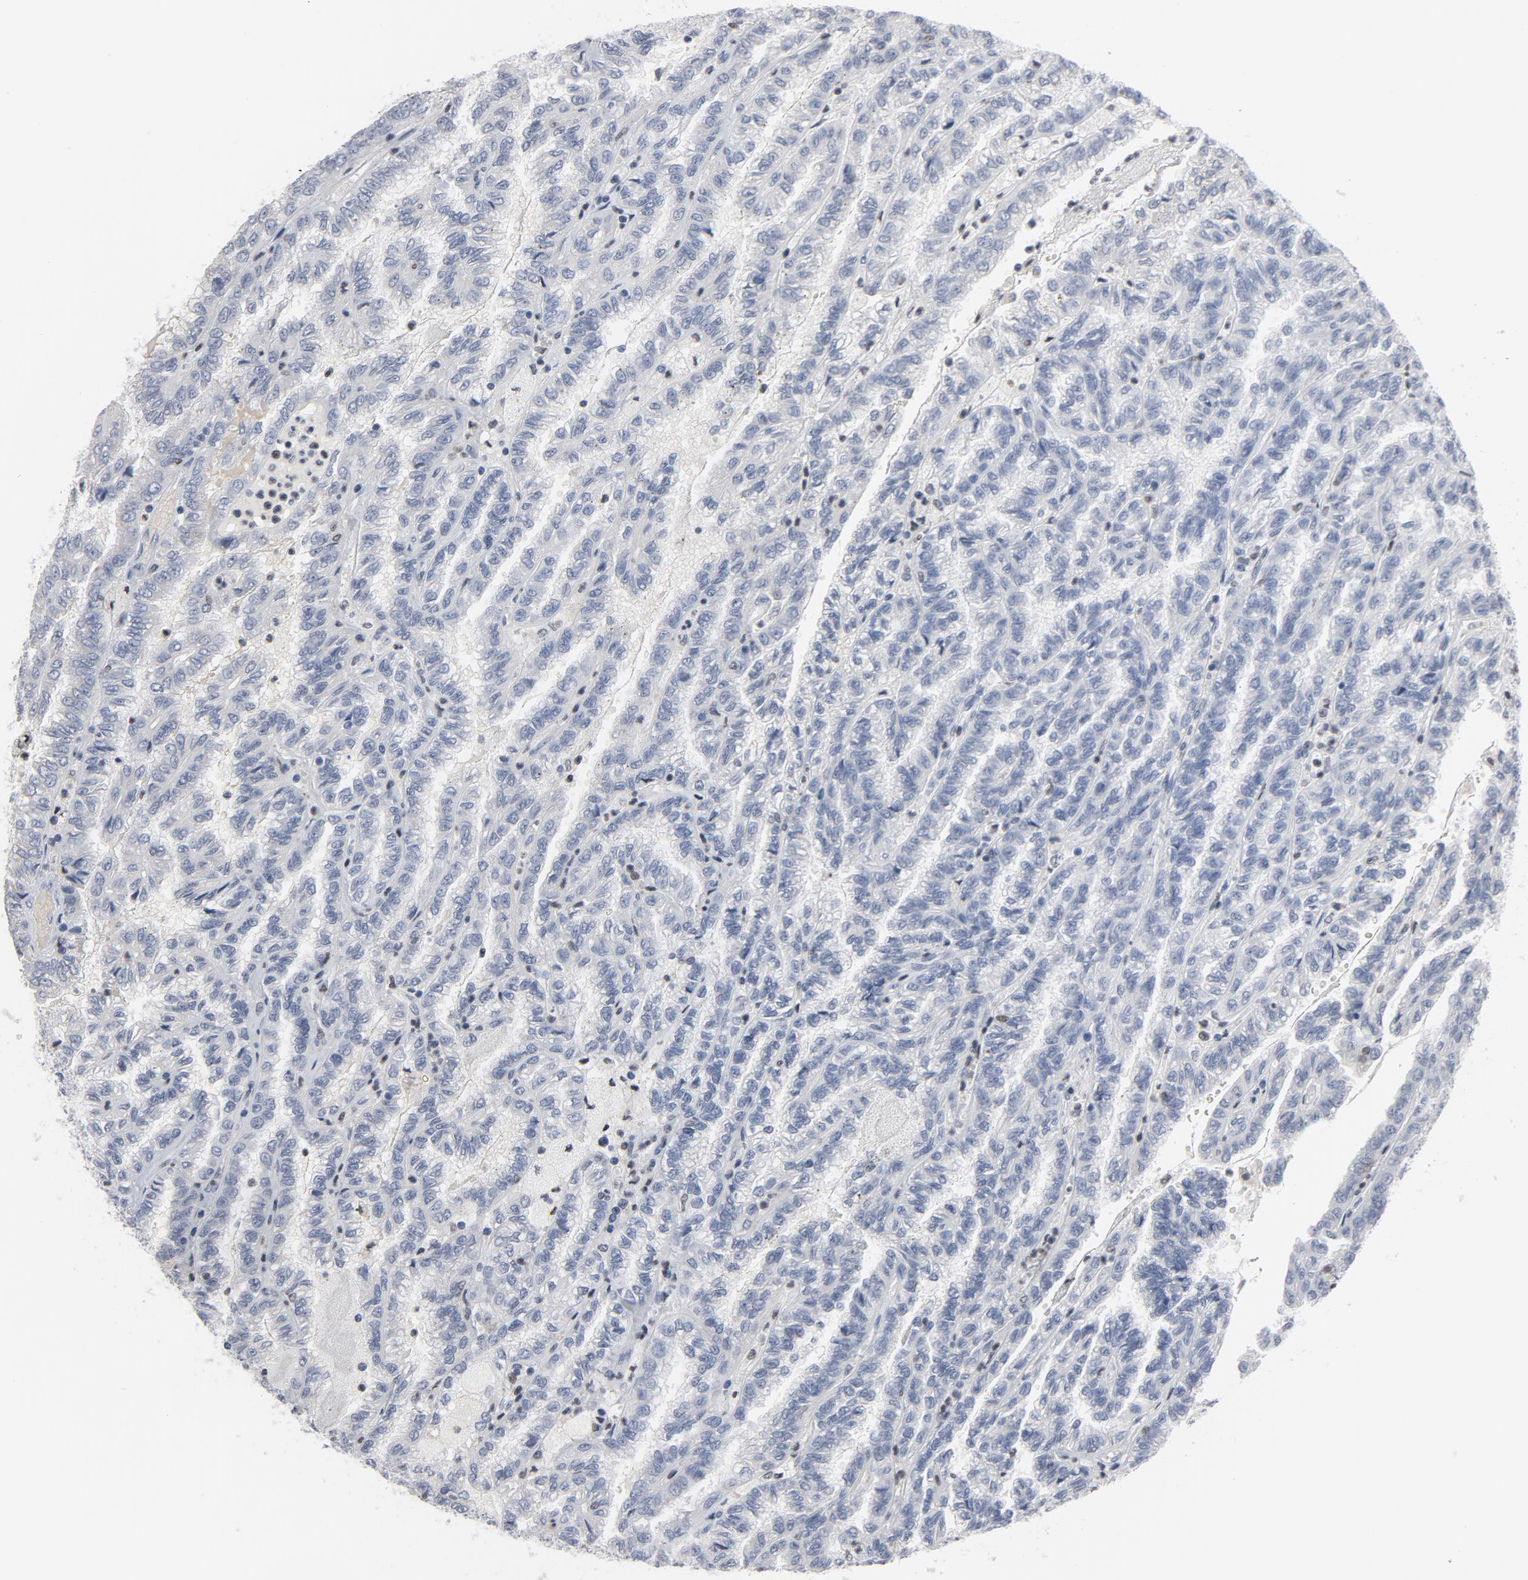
{"staining": {"intensity": "negative", "quantity": "none", "location": "none"}, "tissue": "renal cancer", "cell_type": "Tumor cells", "image_type": "cancer", "snomed": [{"axis": "morphology", "description": "Inflammation, NOS"}, {"axis": "morphology", "description": "Adenocarcinoma, NOS"}, {"axis": "topography", "description": "Kidney"}], "caption": "A micrograph of human renal cancer (adenocarcinoma) is negative for staining in tumor cells.", "gene": "SPI1", "patient": {"sex": "male", "age": 68}}